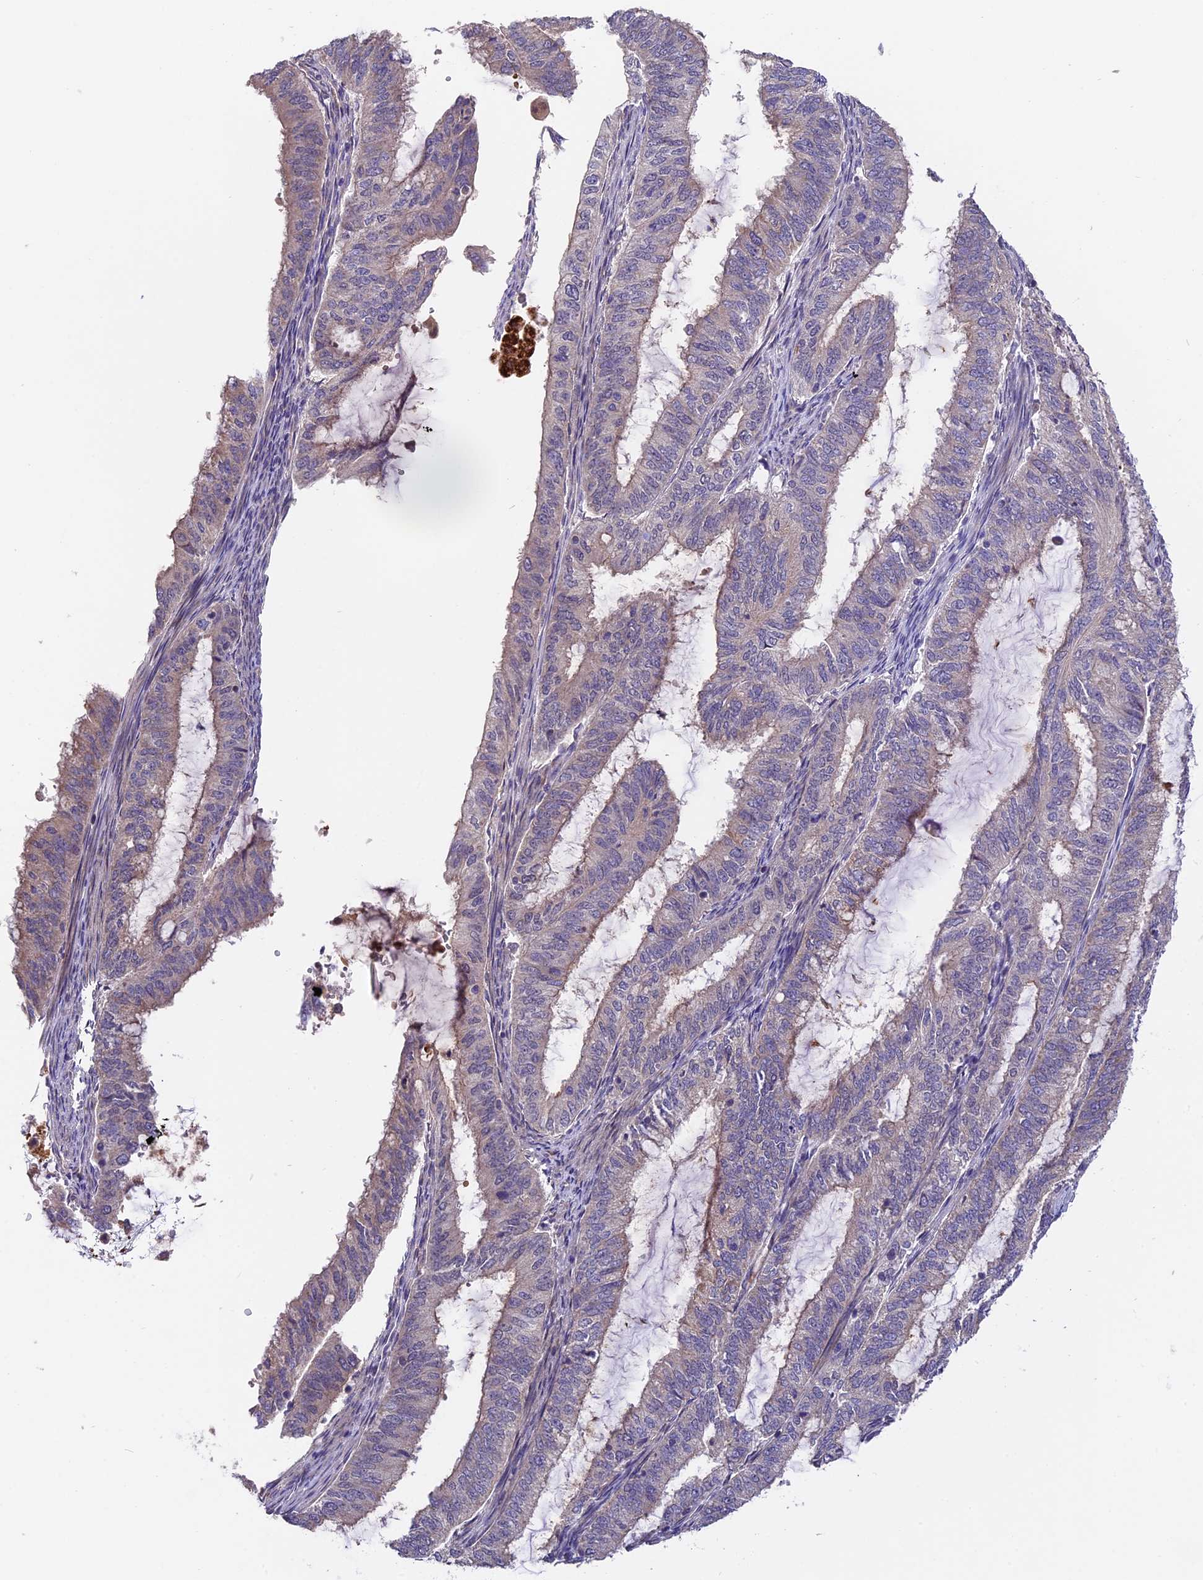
{"staining": {"intensity": "weak", "quantity": "<25%", "location": "cytoplasmic/membranous"}, "tissue": "endometrial cancer", "cell_type": "Tumor cells", "image_type": "cancer", "snomed": [{"axis": "morphology", "description": "Adenocarcinoma, NOS"}, {"axis": "topography", "description": "Endometrium"}], "caption": "Image shows no significant protein expression in tumor cells of endometrial cancer.", "gene": "TRMT1", "patient": {"sex": "female", "age": 51}}